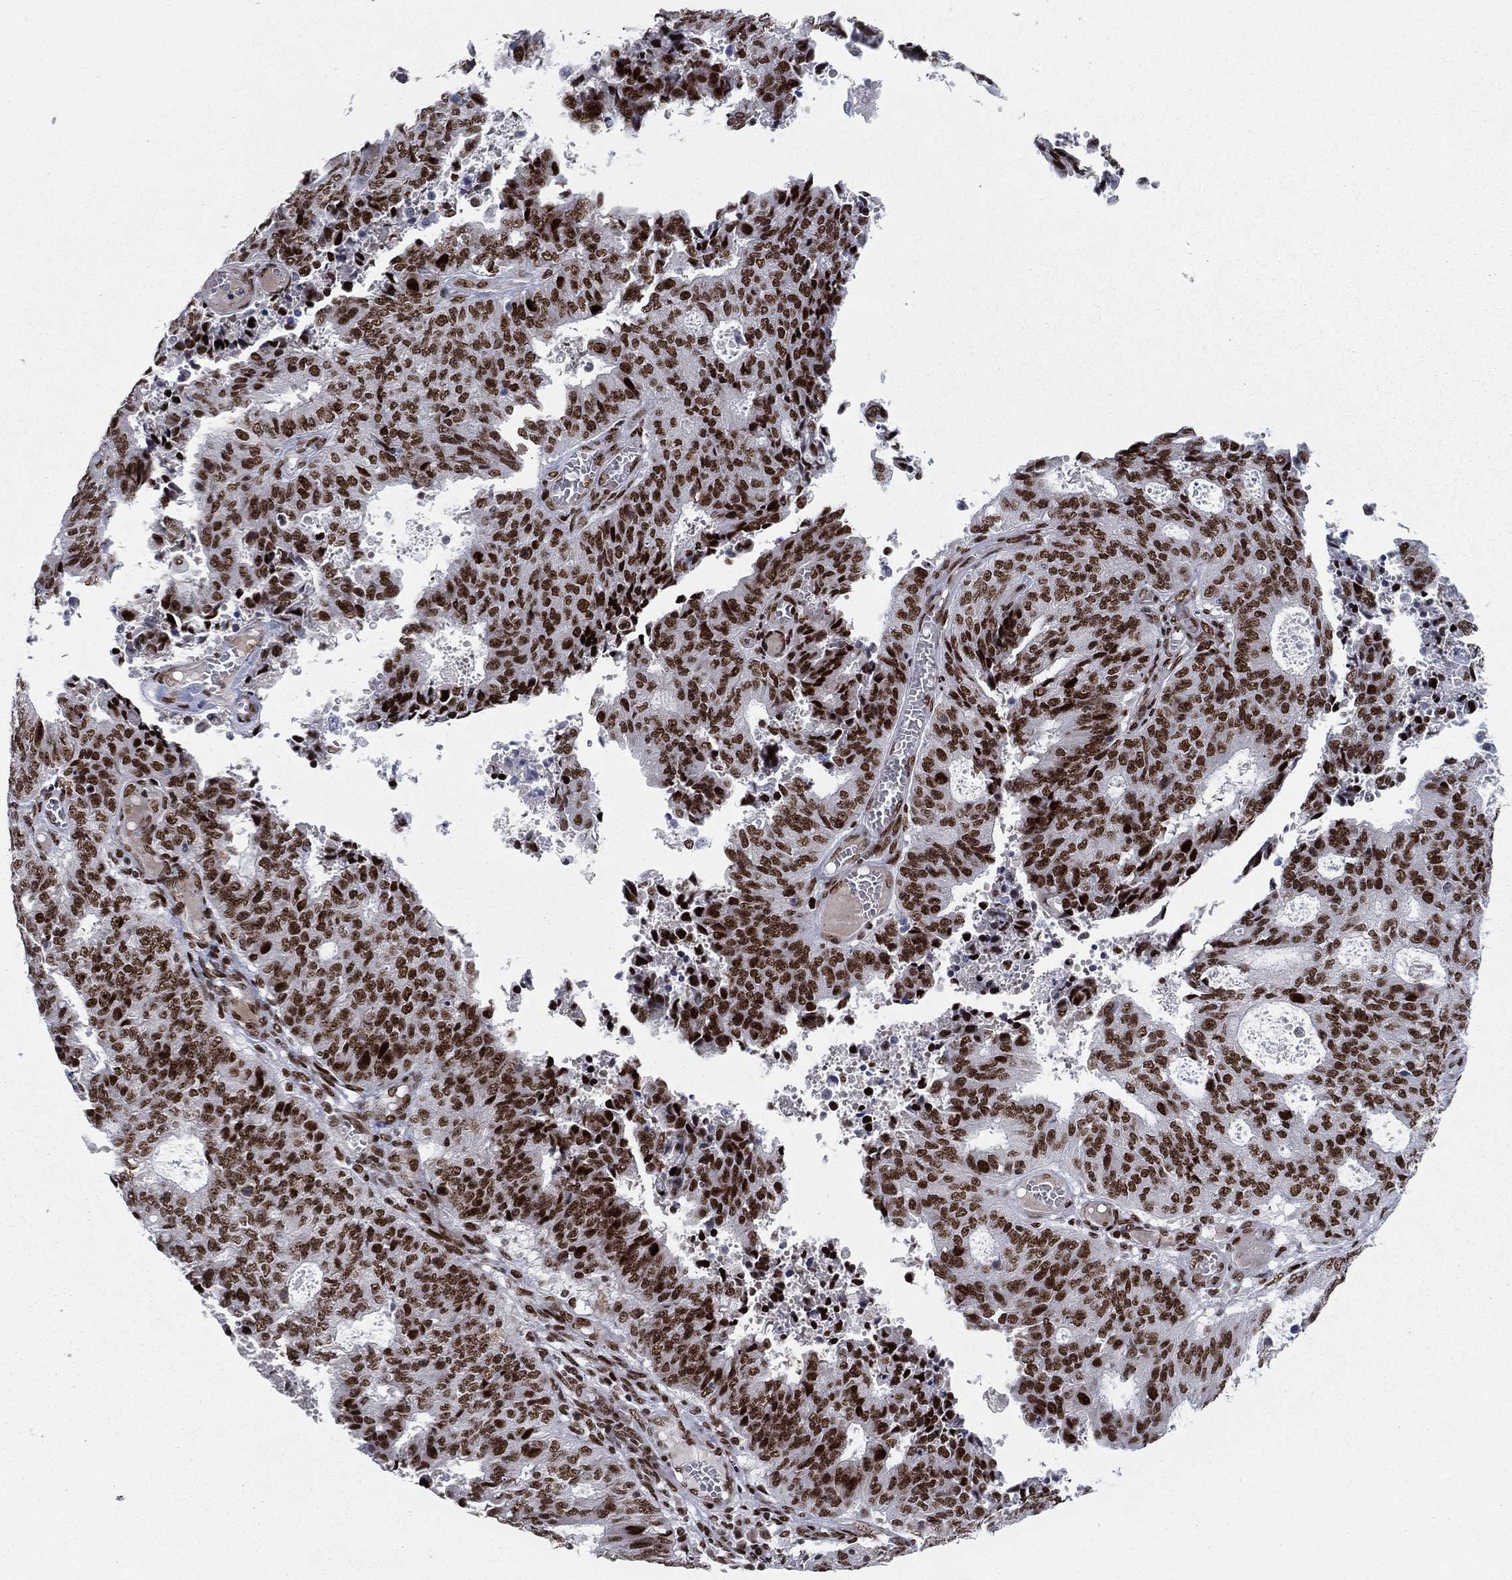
{"staining": {"intensity": "strong", "quantity": ">75%", "location": "nuclear"}, "tissue": "endometrial cancer", "cell_type": "Tumor cells", "image_type": "cancer", "snomed": [{"axis": "morphology", "description": "Adenocarcinoma, NOS"}, {"axis": "topography", "description": "Endometrium"}], "caption": "Immunohistochemical staining of human endometrial cancer (adenocarcinoma) shows strong nuclear protein staining in approximately >75% of tumor cells. The staining was performed using DAB to visualize the protein expression in brown, while the nuclei were stained in blue with hematoxylin (Magnification: 20x).", "gene": "RTF1", "patient": {"sex": "female", "age": 82}}